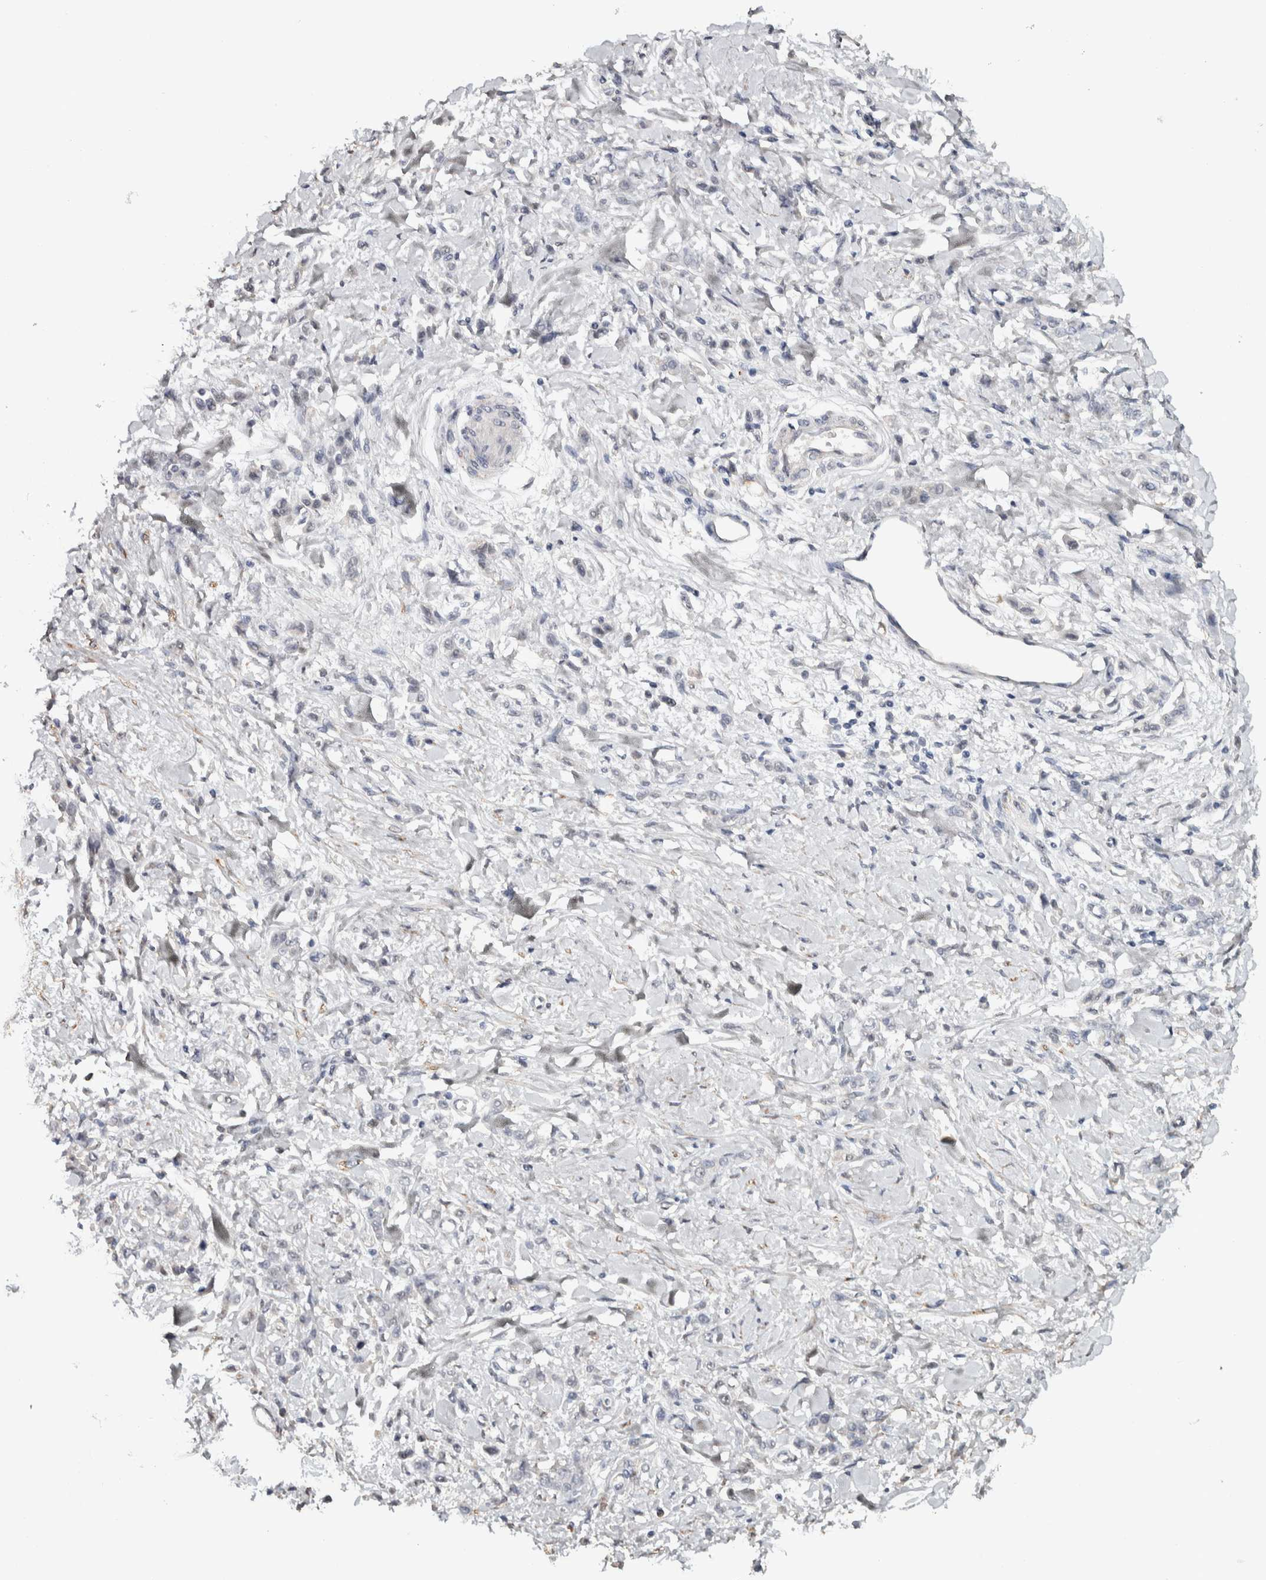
{"staining": {"intensity": "negative", "quantity": "none", "location": "none"}, "tissue": "stomach cancer", "cell_type": "Tumor cells", "image_type": "cancer", "snomed": [{"axis": "morphology", "description": "Normal tissue, NOS"}, {"axis": "morphology", "description": "Adenocarcinoma, NOS"}, {"axis": "topography", "description": "Stomach"}], "caption": "Stomach cancer (adenocarcinoma) was stained to show a protein in brown. There is no significant expression in tumor cells.", "gene": "NECAB1", "patient": {"sex": "male", "age": 82}}